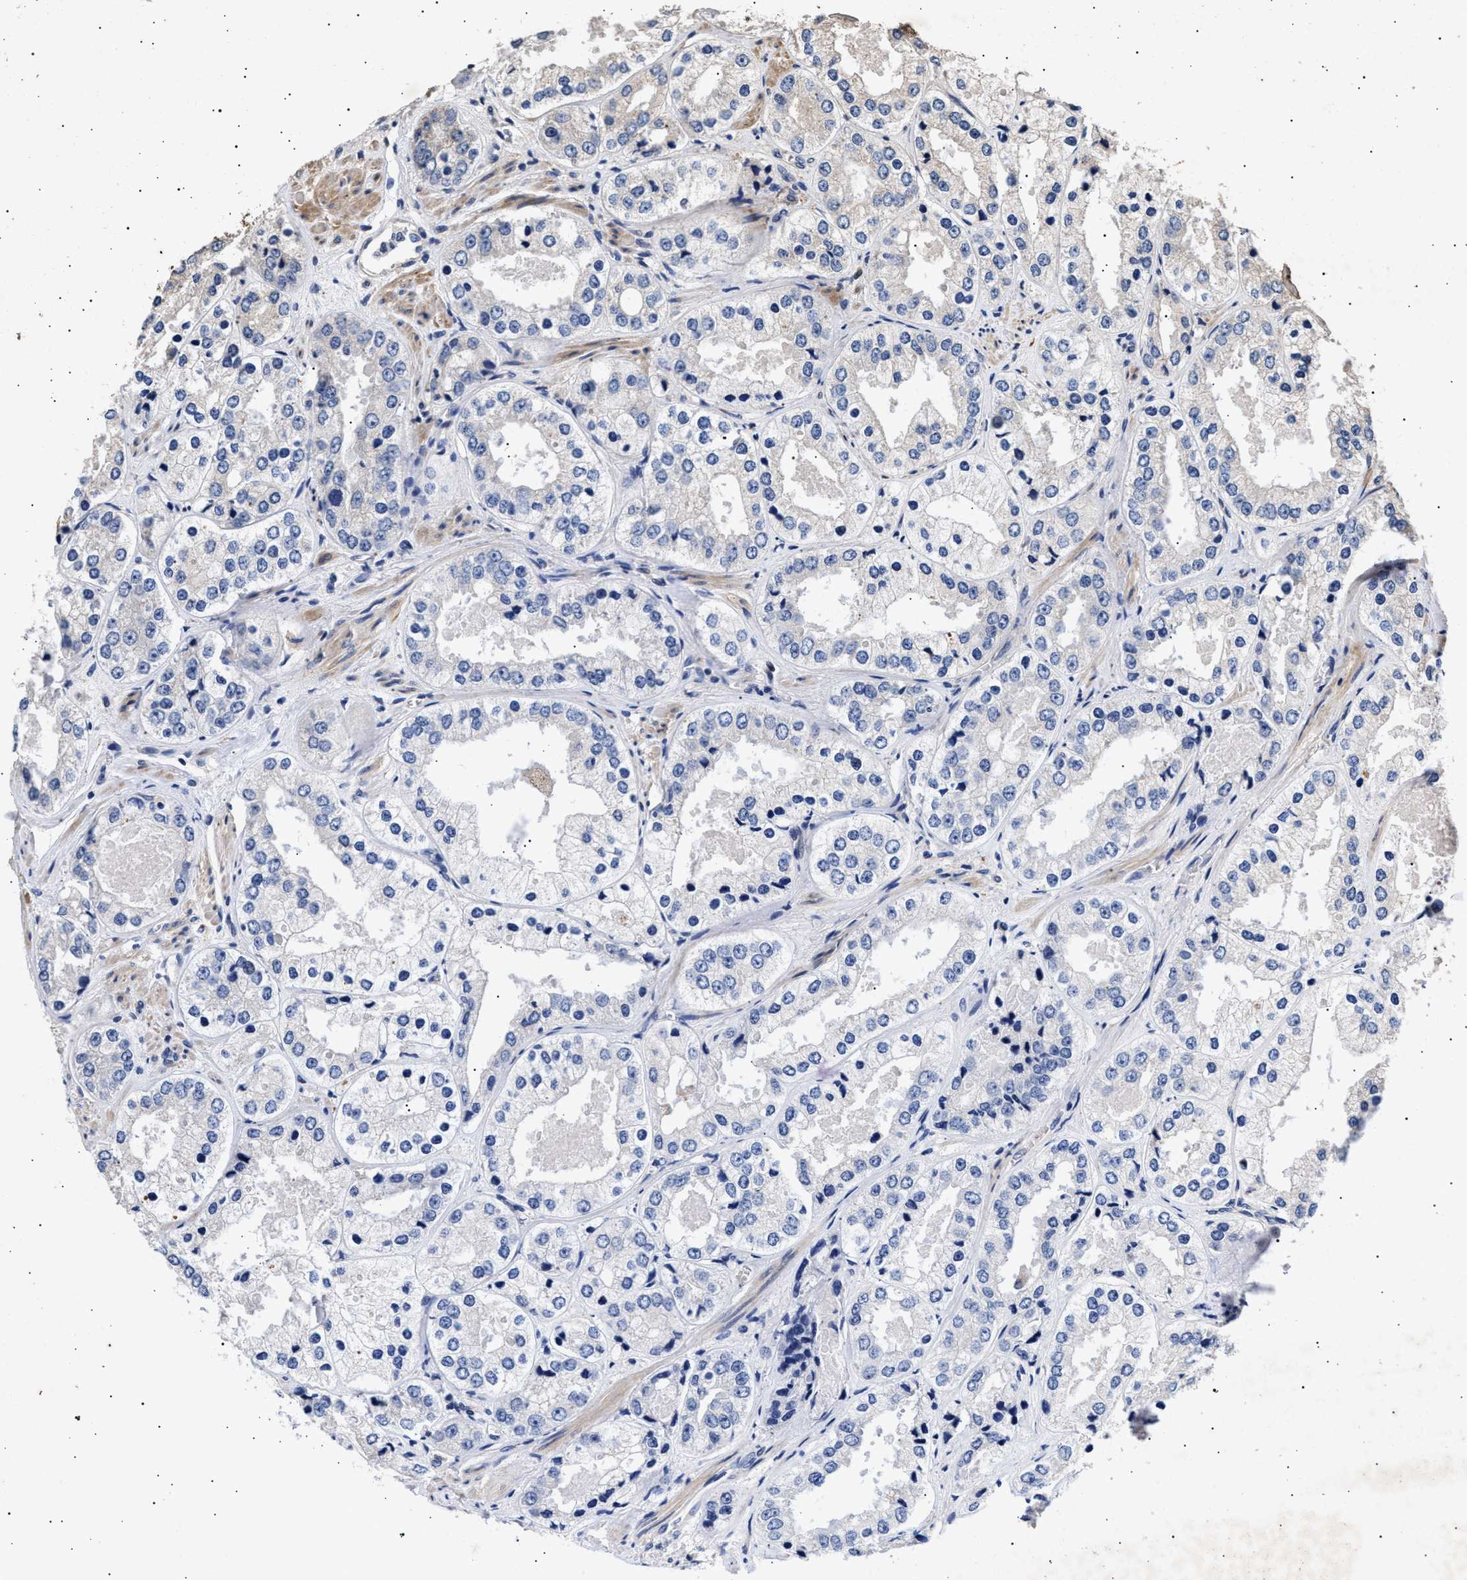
{"staining": {"intensity": "negative", "quantity": "none", "location": "none"}, "tissue": "prostate cancer", "cell_type": "Tumor cells", "image_type": "cancer", "snomed": [{"axis": "morphology", "description": "Adenocarcinoma, High grade"}, {"axis": "topography", "description": "Prostate"}], "caption": "Human high-grade adenocarcinoma (prostate) stained for a protein using immunohistochemistry displays no positivity in tumor cells.", "gene": "ITGB5", "patient": {"sex": "male", "age": 61}}